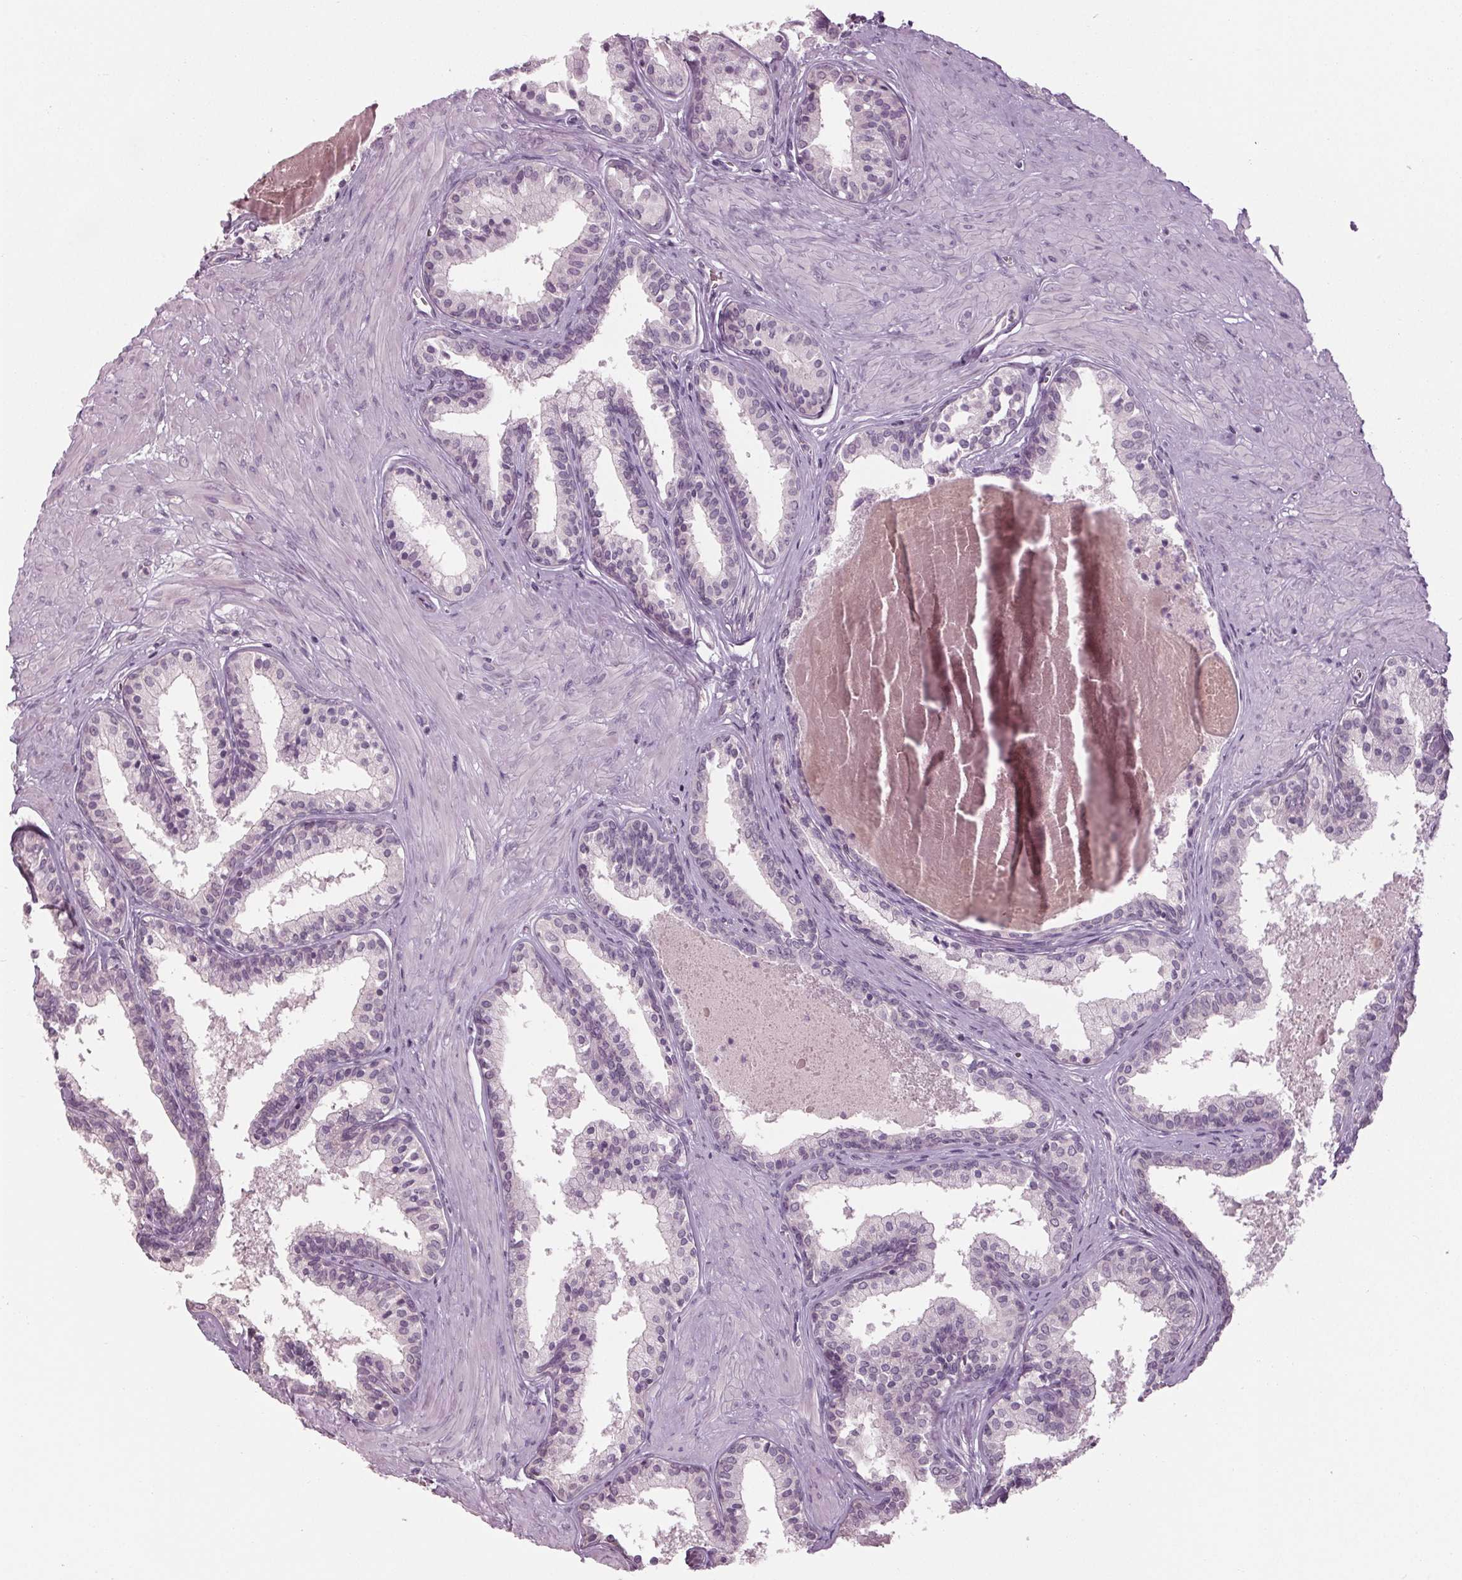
{"staining": {"intensity": "negative", "quantity": "none", "location": "none"}, "tissue": "prostate", "cell_type": "Glandular cells", "image_type": "normal", "snomed": [{"axis": "morphology", "description": "Normal tissue, NOS"}, {"axis": "topography", "description": "Prostate"}], "caption": "A histopathology image of prostate stained for a protein reveals no brown staining in glandular cells. (DAB immunohistochemistry (IHC), high magnification).", "gene": "TNNC2", "patient": {"sex": "male", "age": 61}}